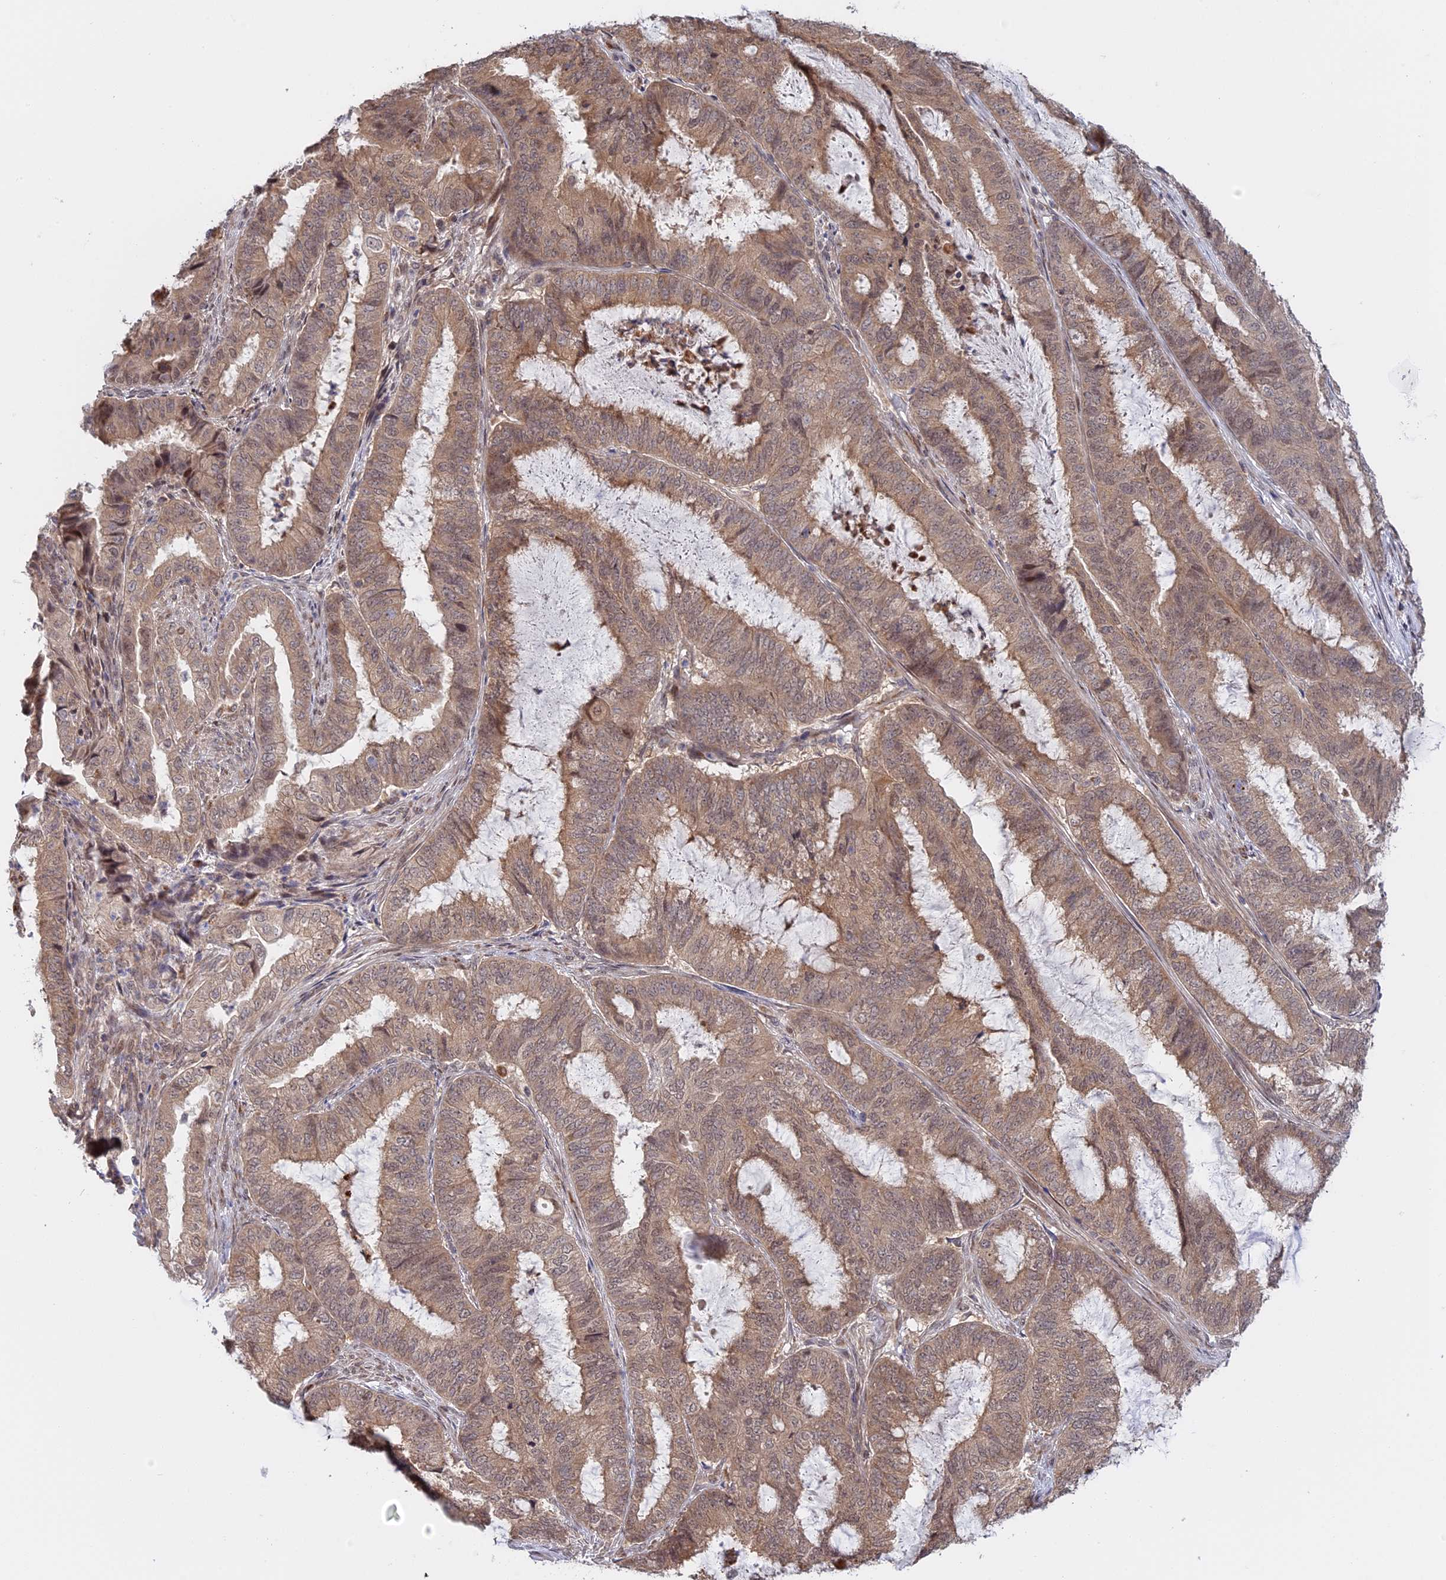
{"staining": {"intensity": "weak", "quantity": ">75%", "location": "cytoplasmic/membranous"}, "tissue": "endometrial cancer", "cell_type": "Tumor cells", "image_type": "cancer", "snomed": [{"axis": "morphology", "description": "Adenocarcinoma, NOS"}, {"axis": "topography", "description": "Endometrium"}], "caption": "Weak cytoplasmic/membranous protein positivity is seen in about >75% of tumor cells in endometrial adenocarcinoma. The protein of interest is stained brown, and the nuclei are stained in blue (DAB IHC with brightfield microscopy, high magnification).", "gene": "GSKIP", "patient": {"sex": "female", "age": 51}}